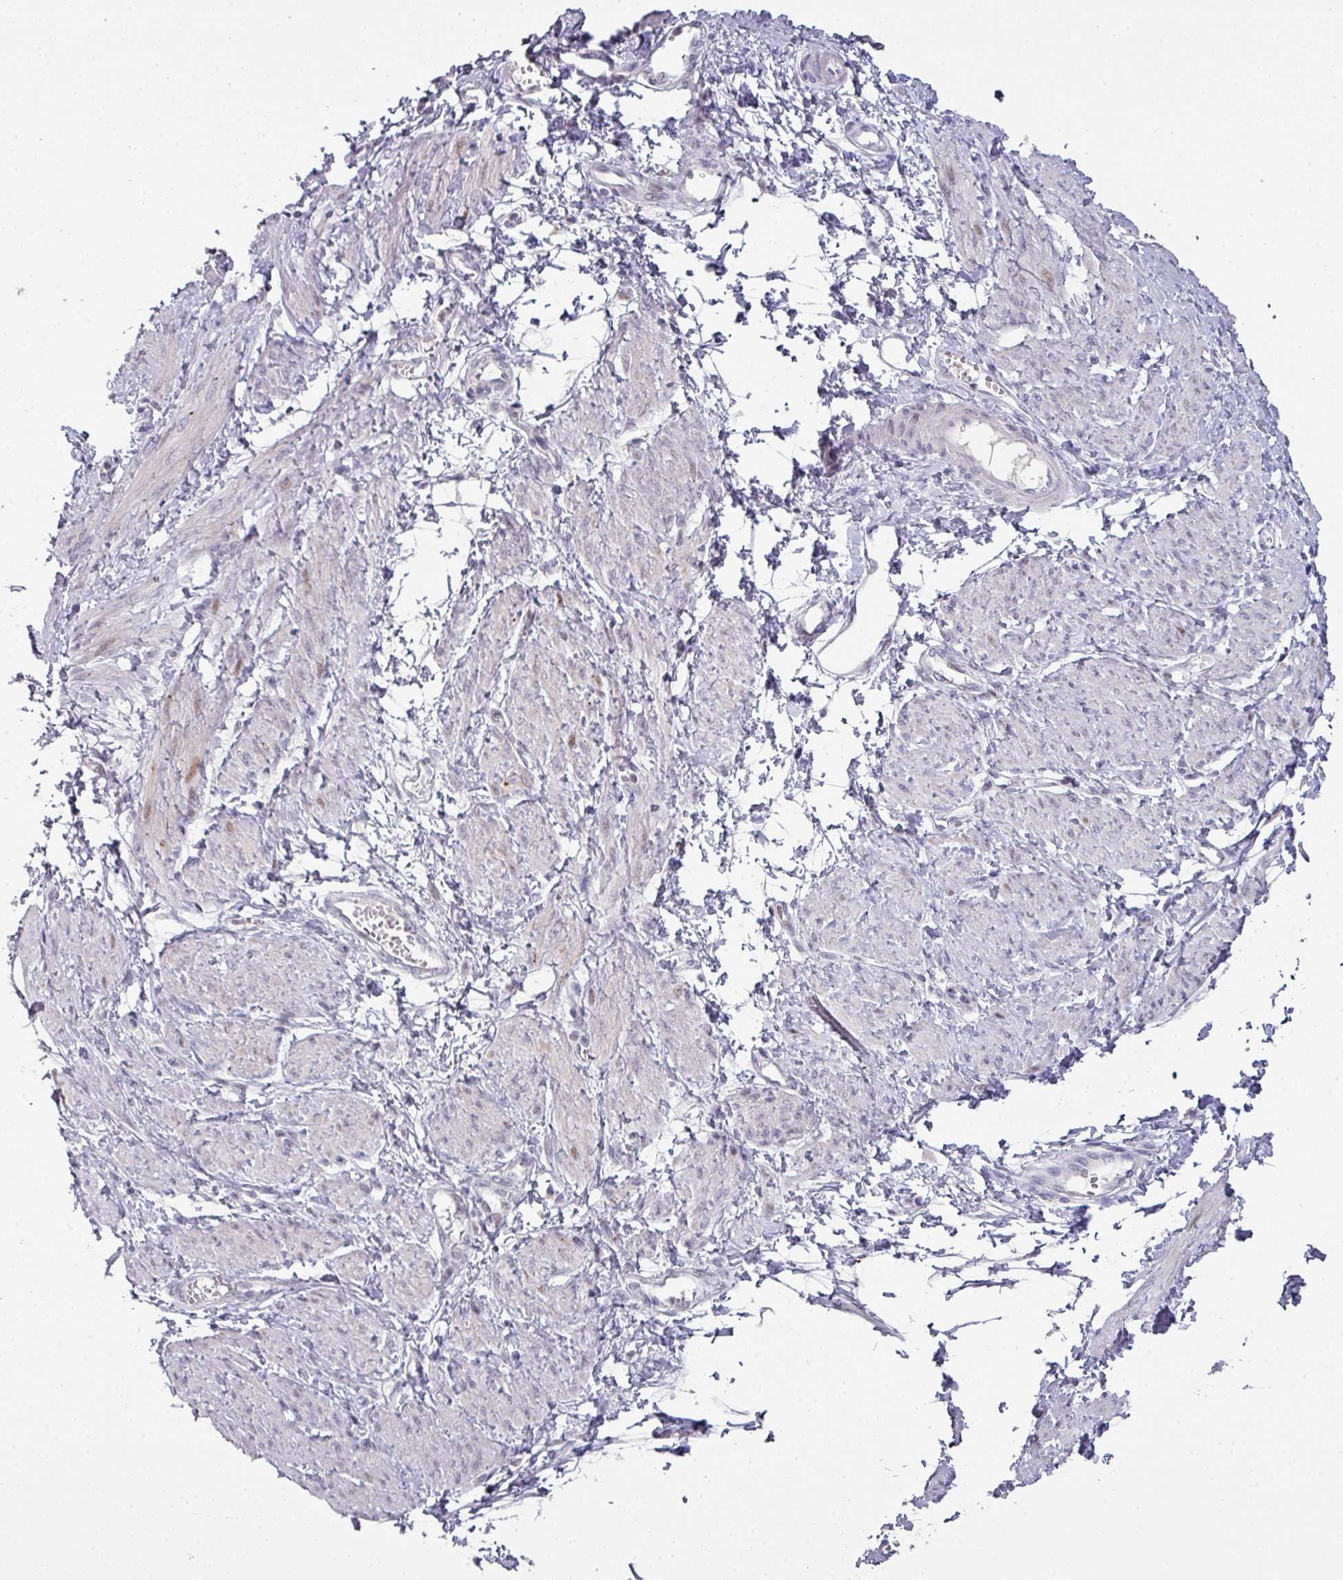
{"staining": {"intensity": "negative", "quantity": "none", "location": "none"}, "tissue": "smooth muscle", "cell_type": "Smooth muscle cells", "image_type": "normal", "snomed": [{"axis": "morphology", "description": "Normal tissue, NOS"}, {"axis": "topography", "description": "Smooth muscle"}, {"axis": "topography", "description": "Uterus"}], "caption": "IHC histopathology image of benign human smooth muscle stained for a protein (brown), which shows no expression in smooth muscle cells. (DAB (3,3'-diaminobenzidine) immunohistochemistry, high magnification).", "gene": "GTF2H3", "patient": {"sex": "female", "age": 39}}